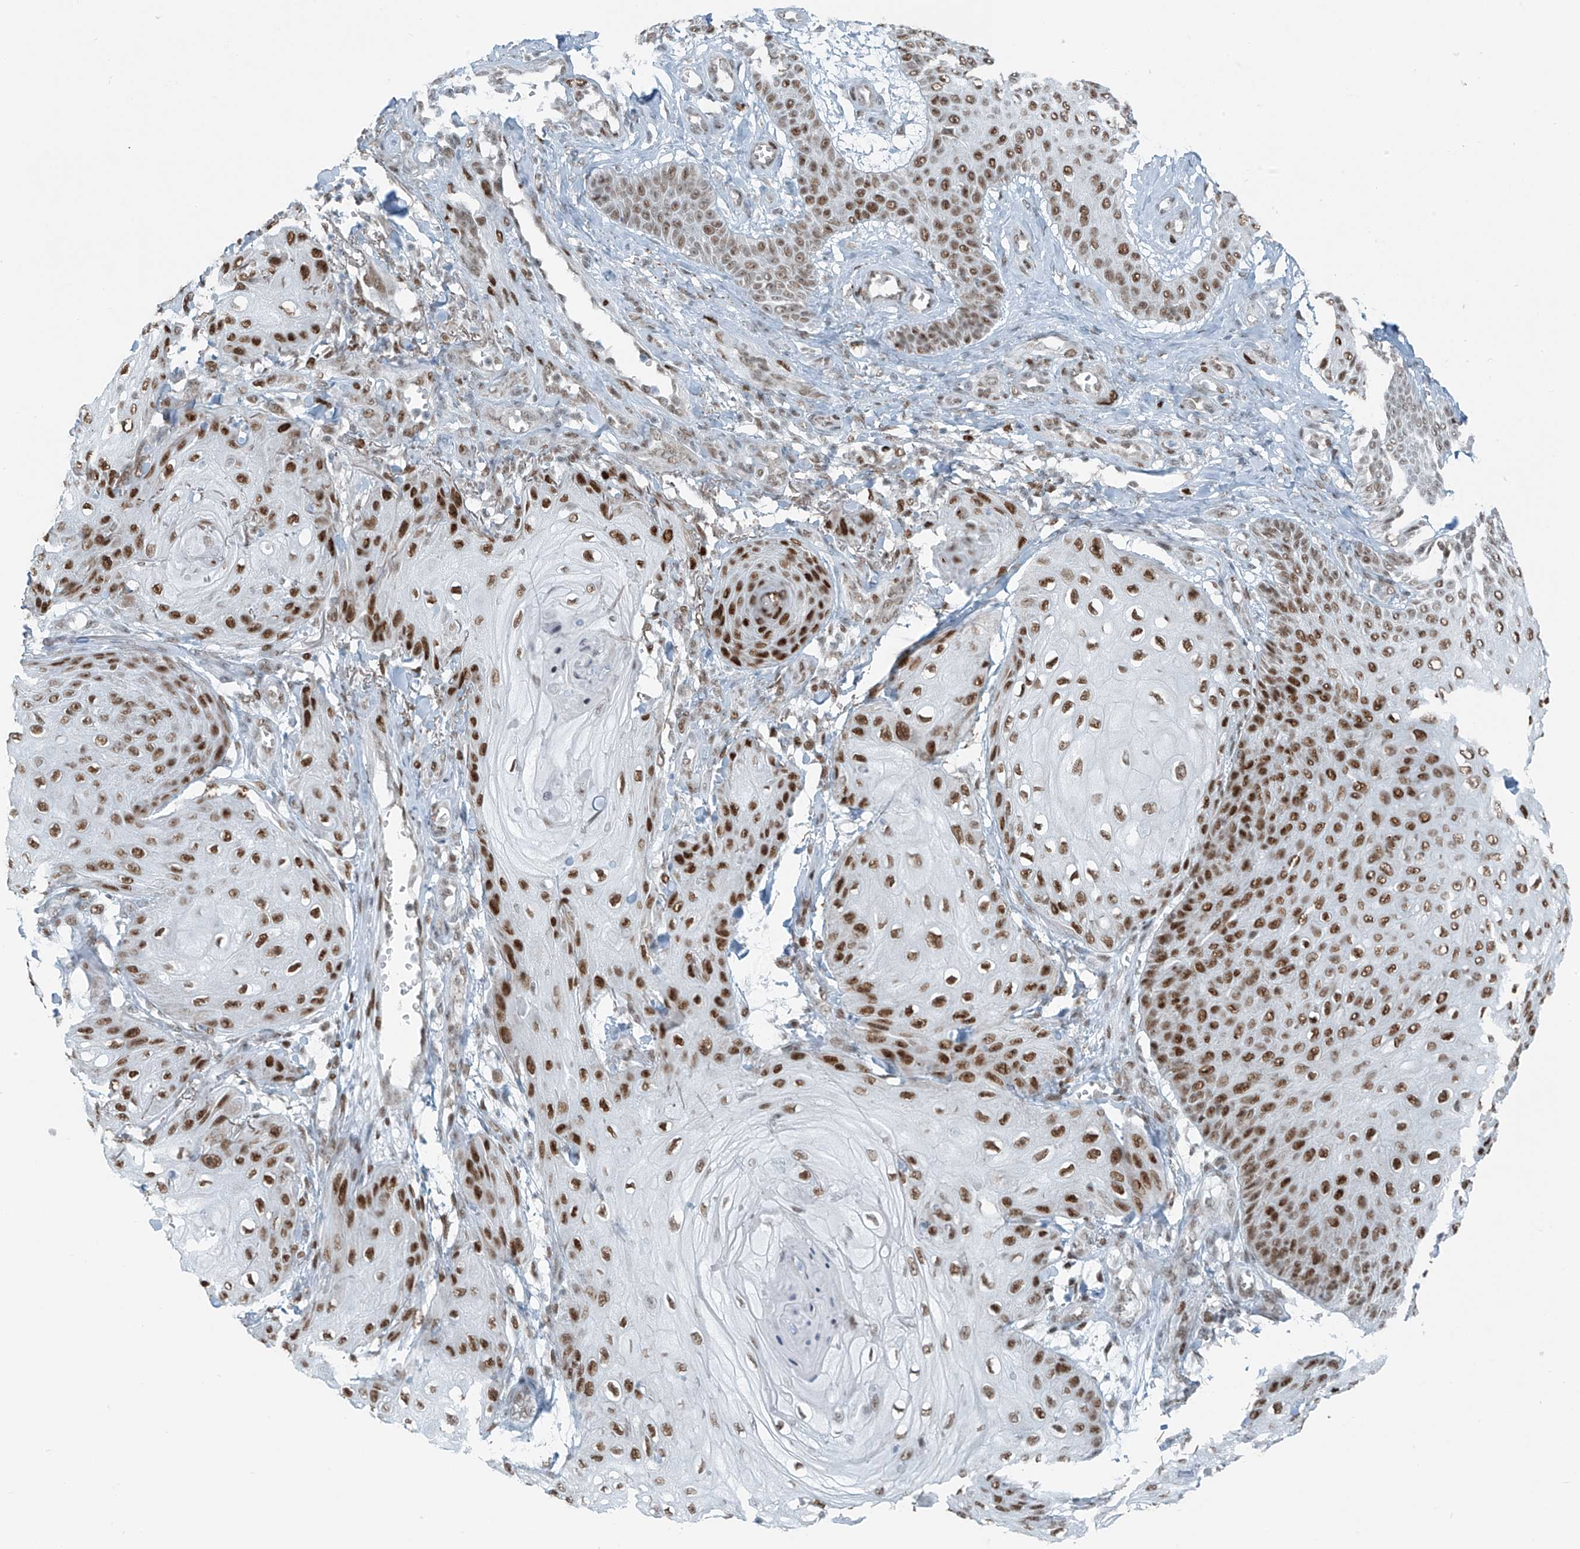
{"staining": {"intensity": "strong", "quantity": ">75%", "location": "nuclear"}, "tissue": "skin cancer", "cell_type": "Tumor cells", "image_type": "cancer", "snomed": [{"axis": "morphology", "description": "Squamous cell carcinoma, NOS"}, {"axis": "topography", "description": "Skin"}], "caption": "A brown stain labels strong nuclear staining of a protein in squamous cell carcinoma (skin) tumor cells. Immunohistochemistry (ihc) stains the protein in brown and the nuclei are stained blue.", "gene": "WRNIP1", "patient": {"sex": "male", "age": 74}}